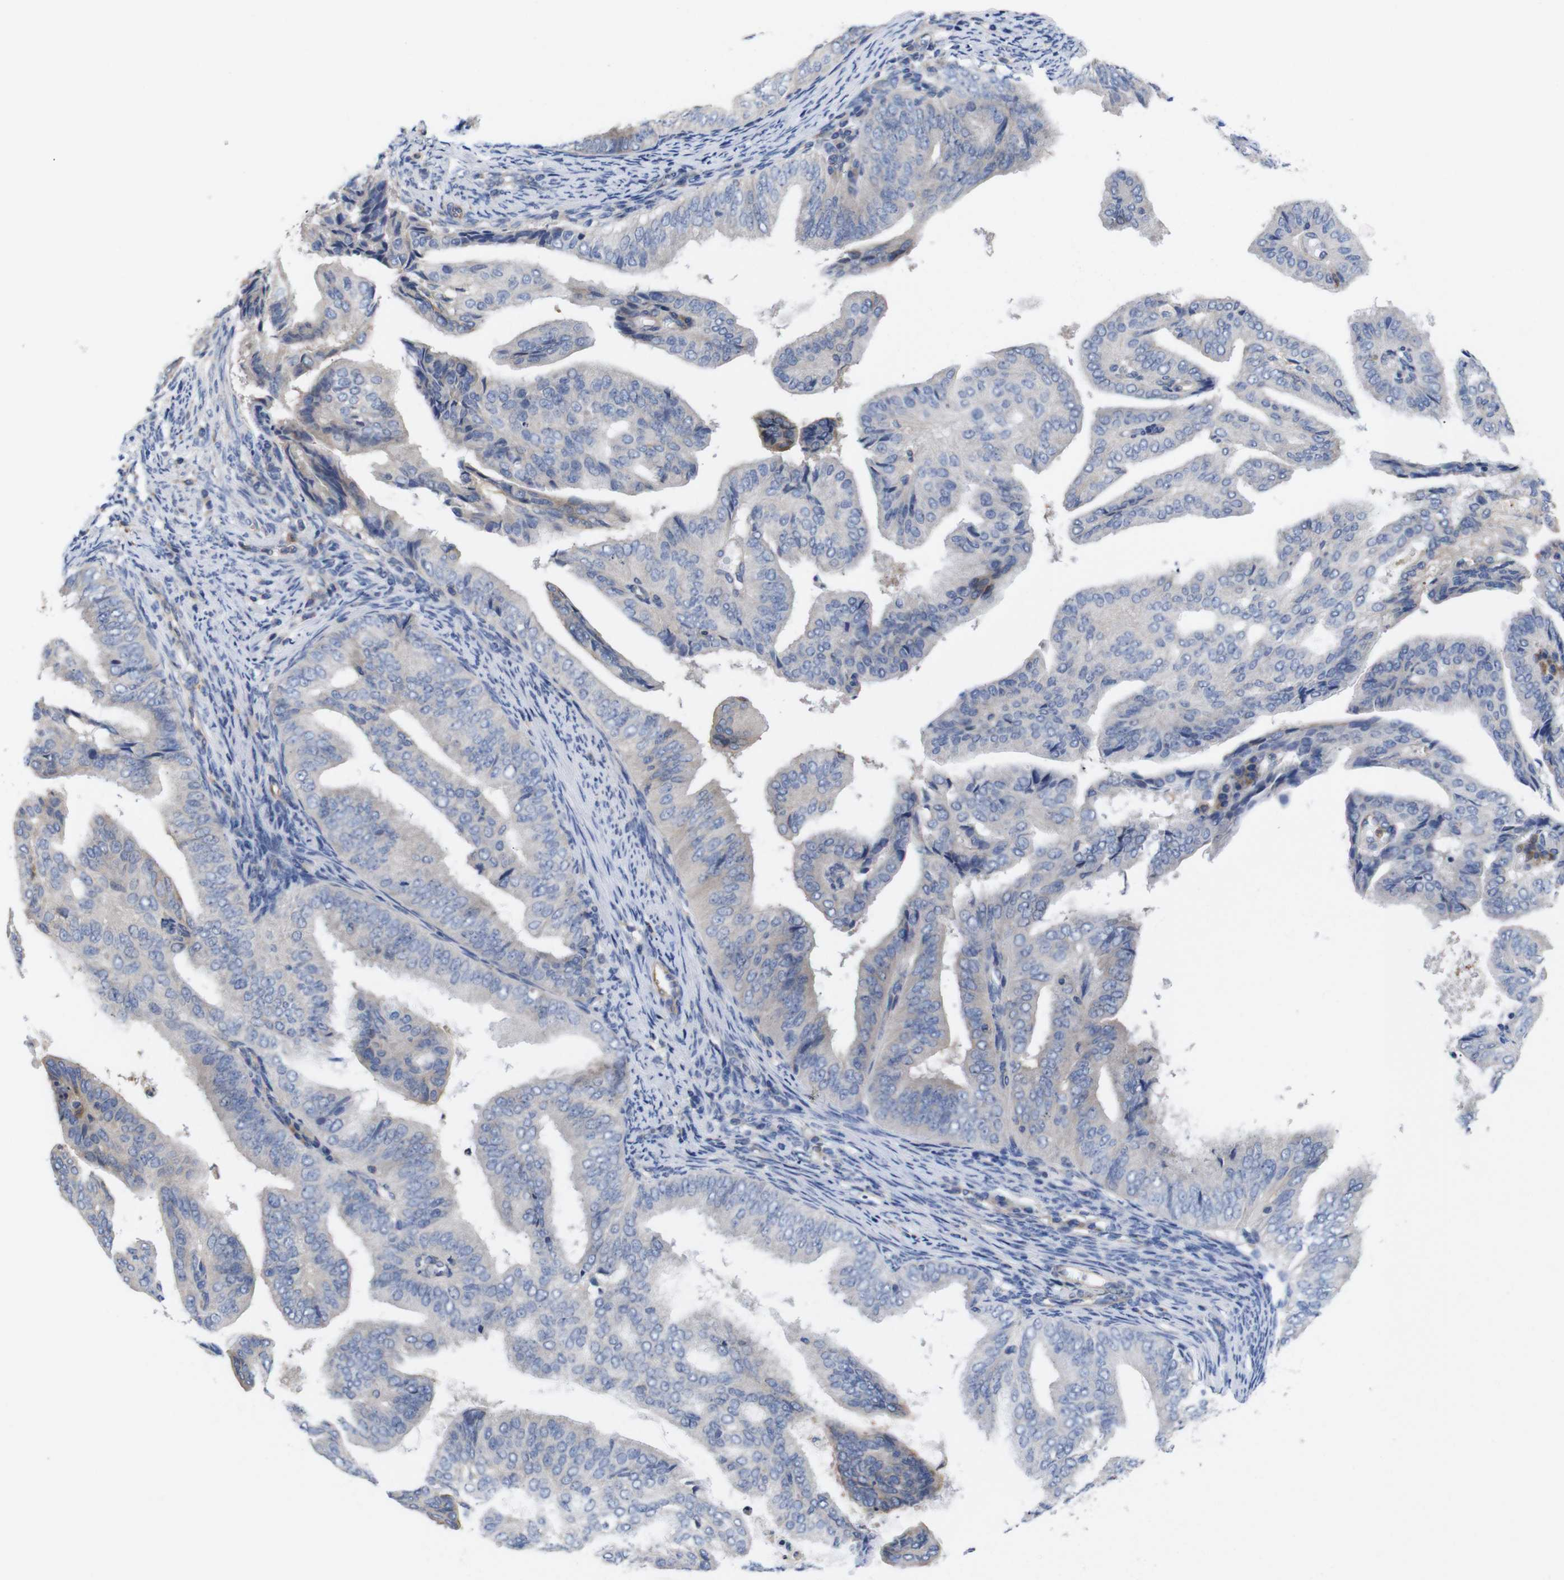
{"staining": {"intensity": "negative", "quantity": "none", "location": "none"}, "tissue": "endometrial cancer", "cell_type": "Tumor cells", "image_type": "cancer", "snomed": [{"axis": "morphology", "description": "Adenocarcinoma, NOS"}, {"axis": "topography", "description": "Endometrium"}], "caption": "Immunohistochemistry image of neoplastic tissue: endometrial adenocarcinoma stained with DAB reveals no significant protein expression in tumor cells.", "gene": "USH1C", "patient": {"sex": "female", "age": 58}}